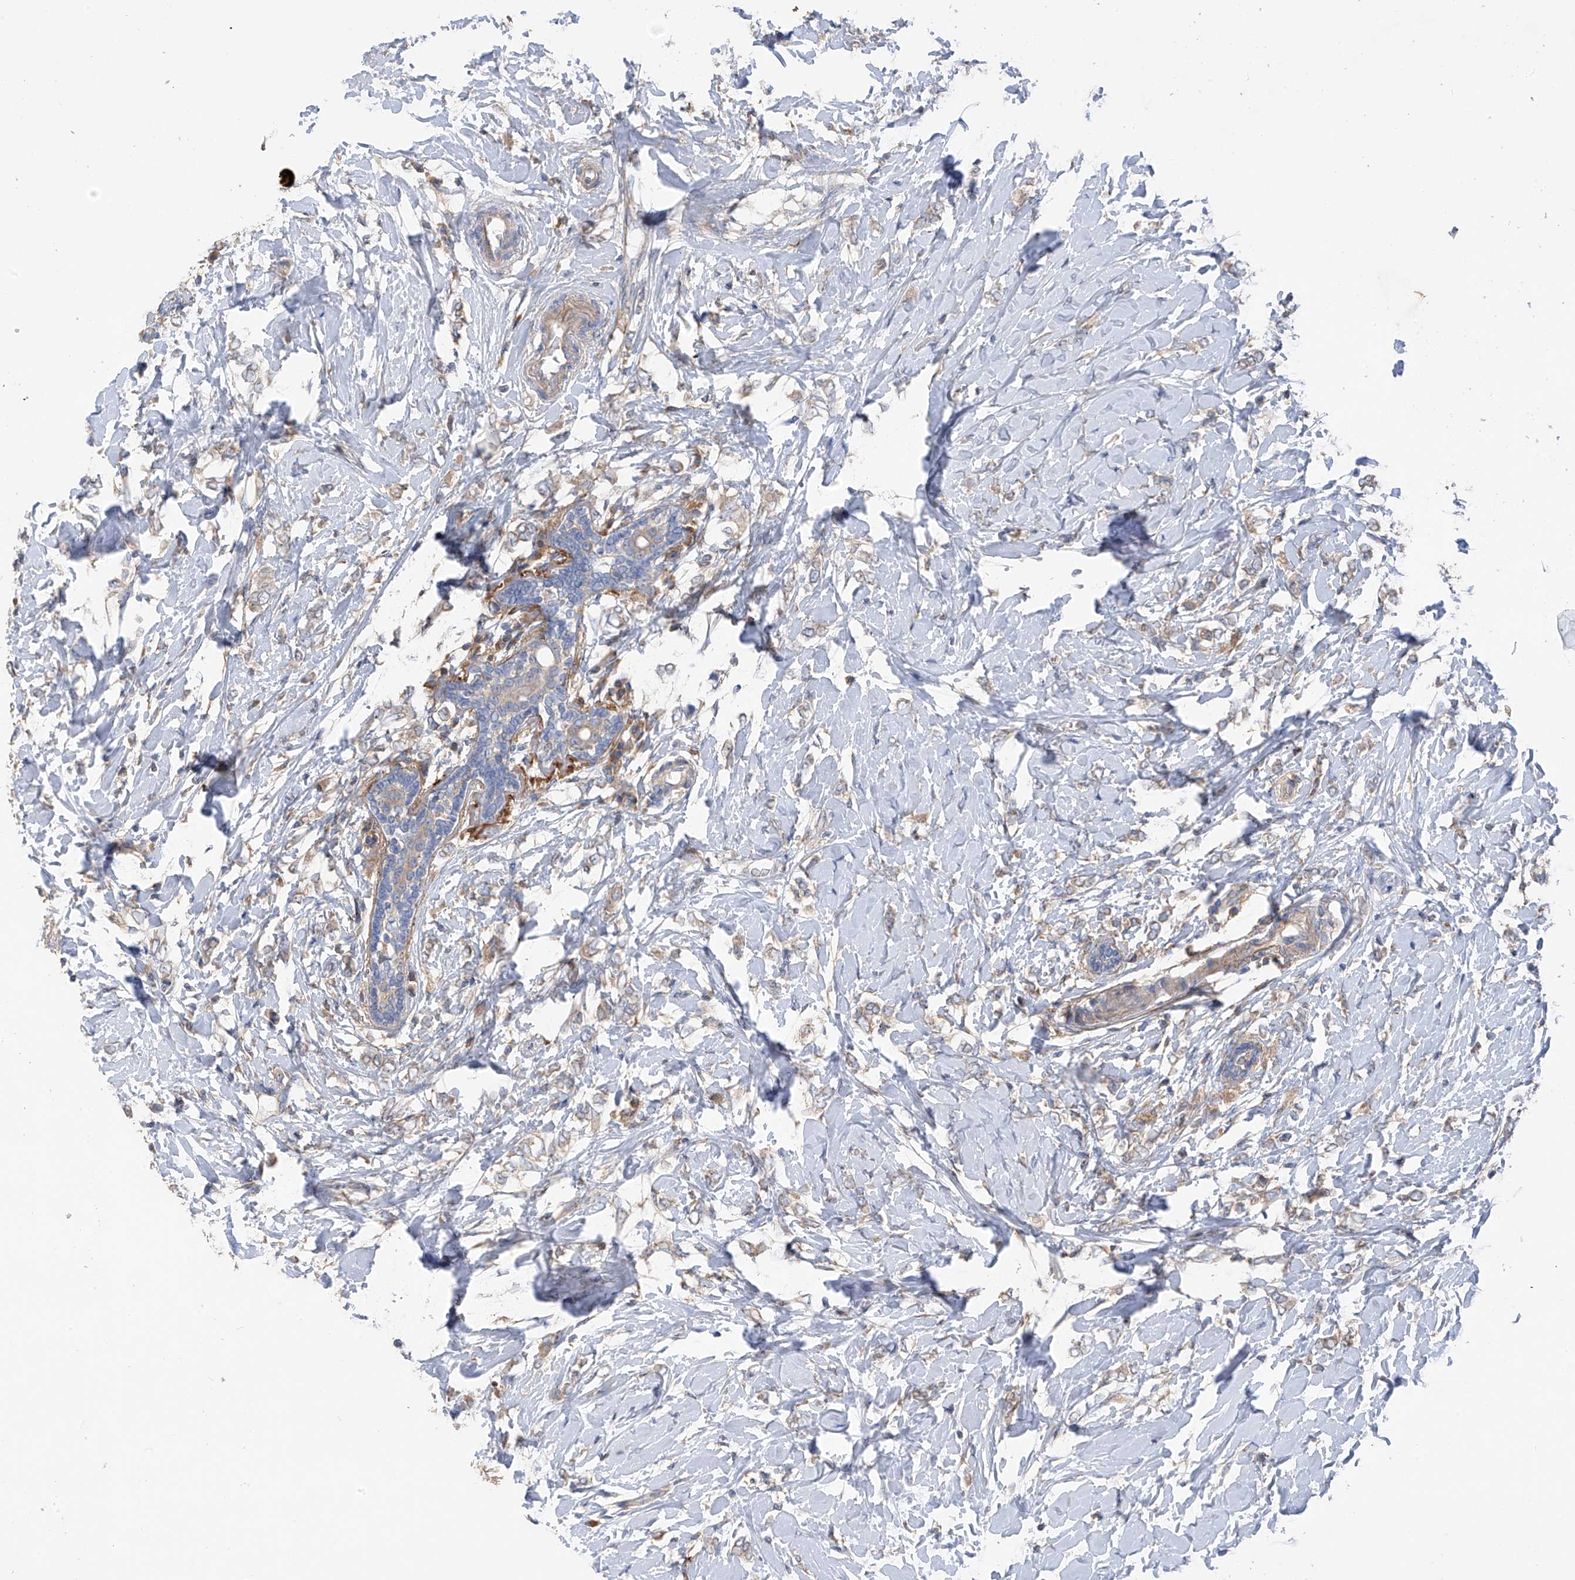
{"staining": {"intensity": "weak", "quantity": "<25%", "location": "cytoplasmic/membranous"}, "tissue": "breast cancer", "cell_type": "Tumor cells", "image_type": "cancer", "snomed": [{"axis": "morphology", "description": "Normal tissue, NOS"}, {"axis": "morphology", "description": "Lobular carcinoma"}, {"axis": "topography", "description": "Breast"}], "caption": "IHC of human breast lobular carcinoma displays no expression in tumor cells.", "gene": "GALNTL6", "patient": {"sex": "female", "age": 47}}